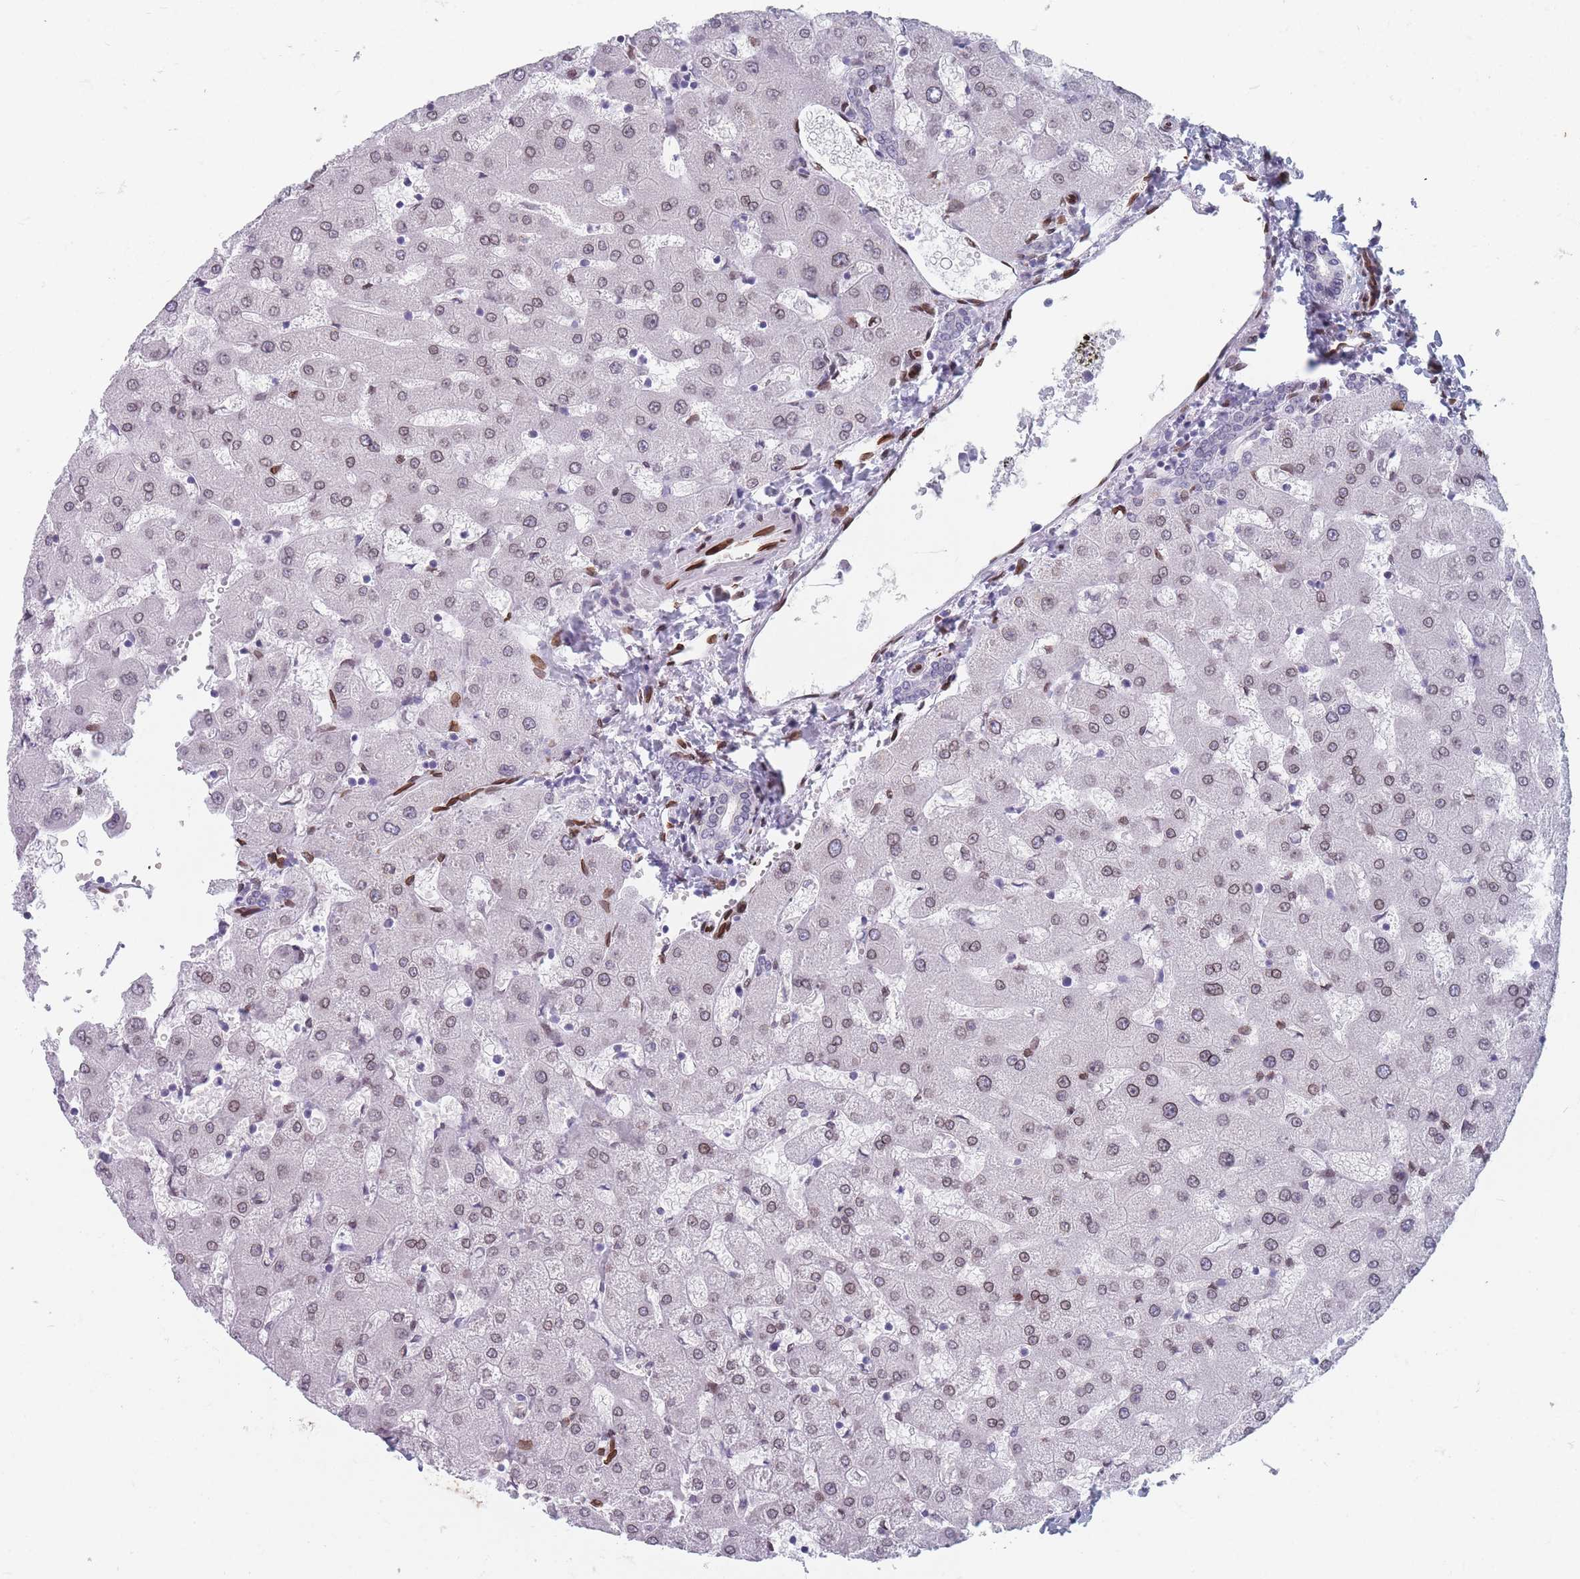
{"staining": {"intensity": "negative", "quantity": "none", "location": "none"}, "tissue": "liver", "cell_type": "Cholangiocytes", "image_type": "normal", "snomed": [{"axis": "morphology", "description": "Normal tissue, NOS"}, {"axis": "topography", "description": "Liver"}], "caption": "A photomicrograph of liver stained for a protein reveals no brown staining in cholangiocytes.", "gene": "ZBTB1", "patient": {"sex": "female", "age": 63}}